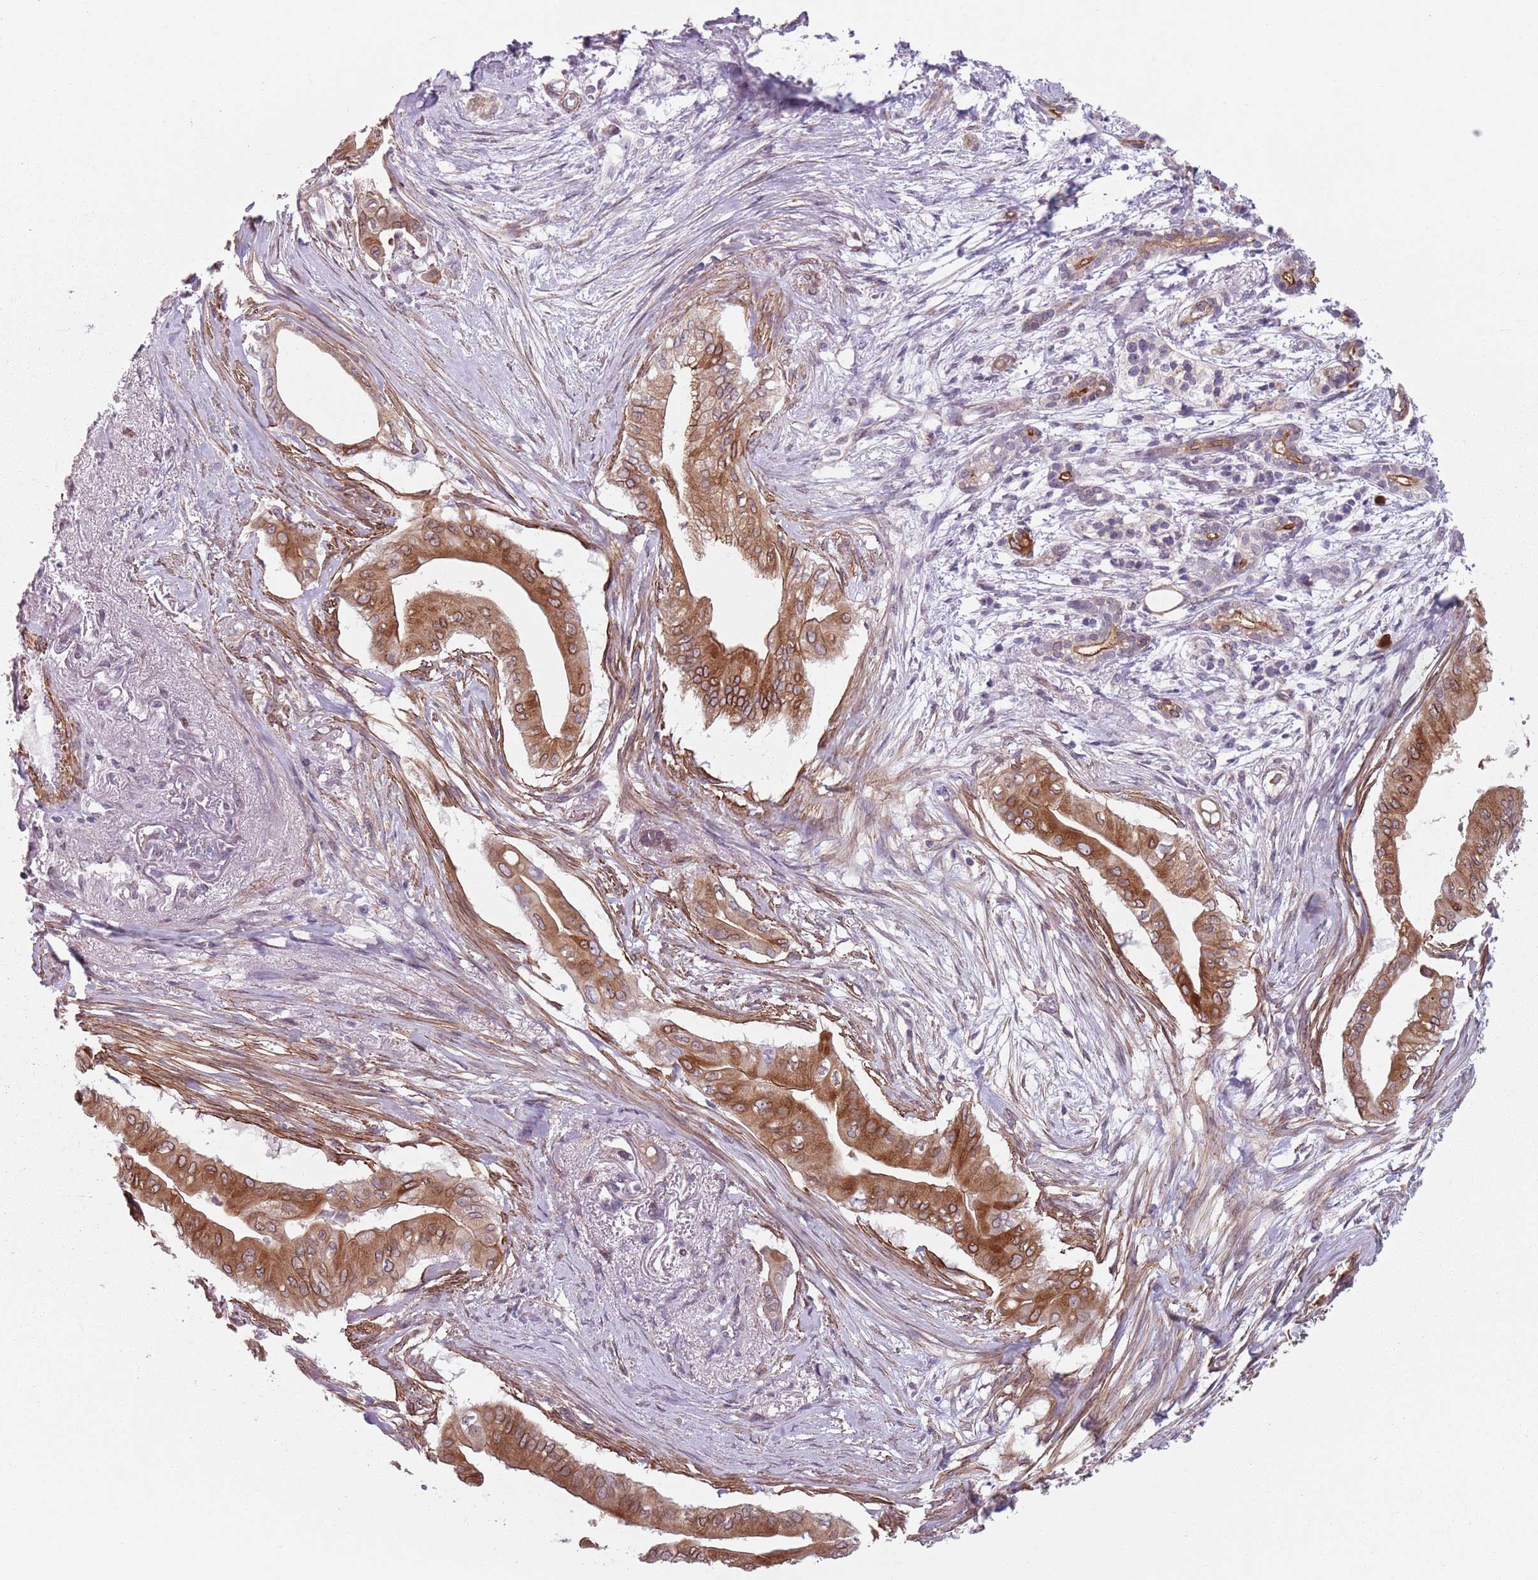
{"staining": {"intensity": "moderate", "quantity": ">75%", "location": "cytoplasmic/membranous"}, "tissue": "pancreatic cancer", "cell_type": "Tumor cells", "image_type": "cancer", "snomed": [{"axis": "morphology", "description": "Adenocarcinoma, NOS"}, {"axis": "topography", "description": "Pancreas"}], "caption": "A brown stain labels moderate cytoplasmic/membranous expression of a protein in adenocarcinoma (pancreatic) tumor cells.", "gene": "TMC4", "patient": {"sex": "male", "age": 71}}